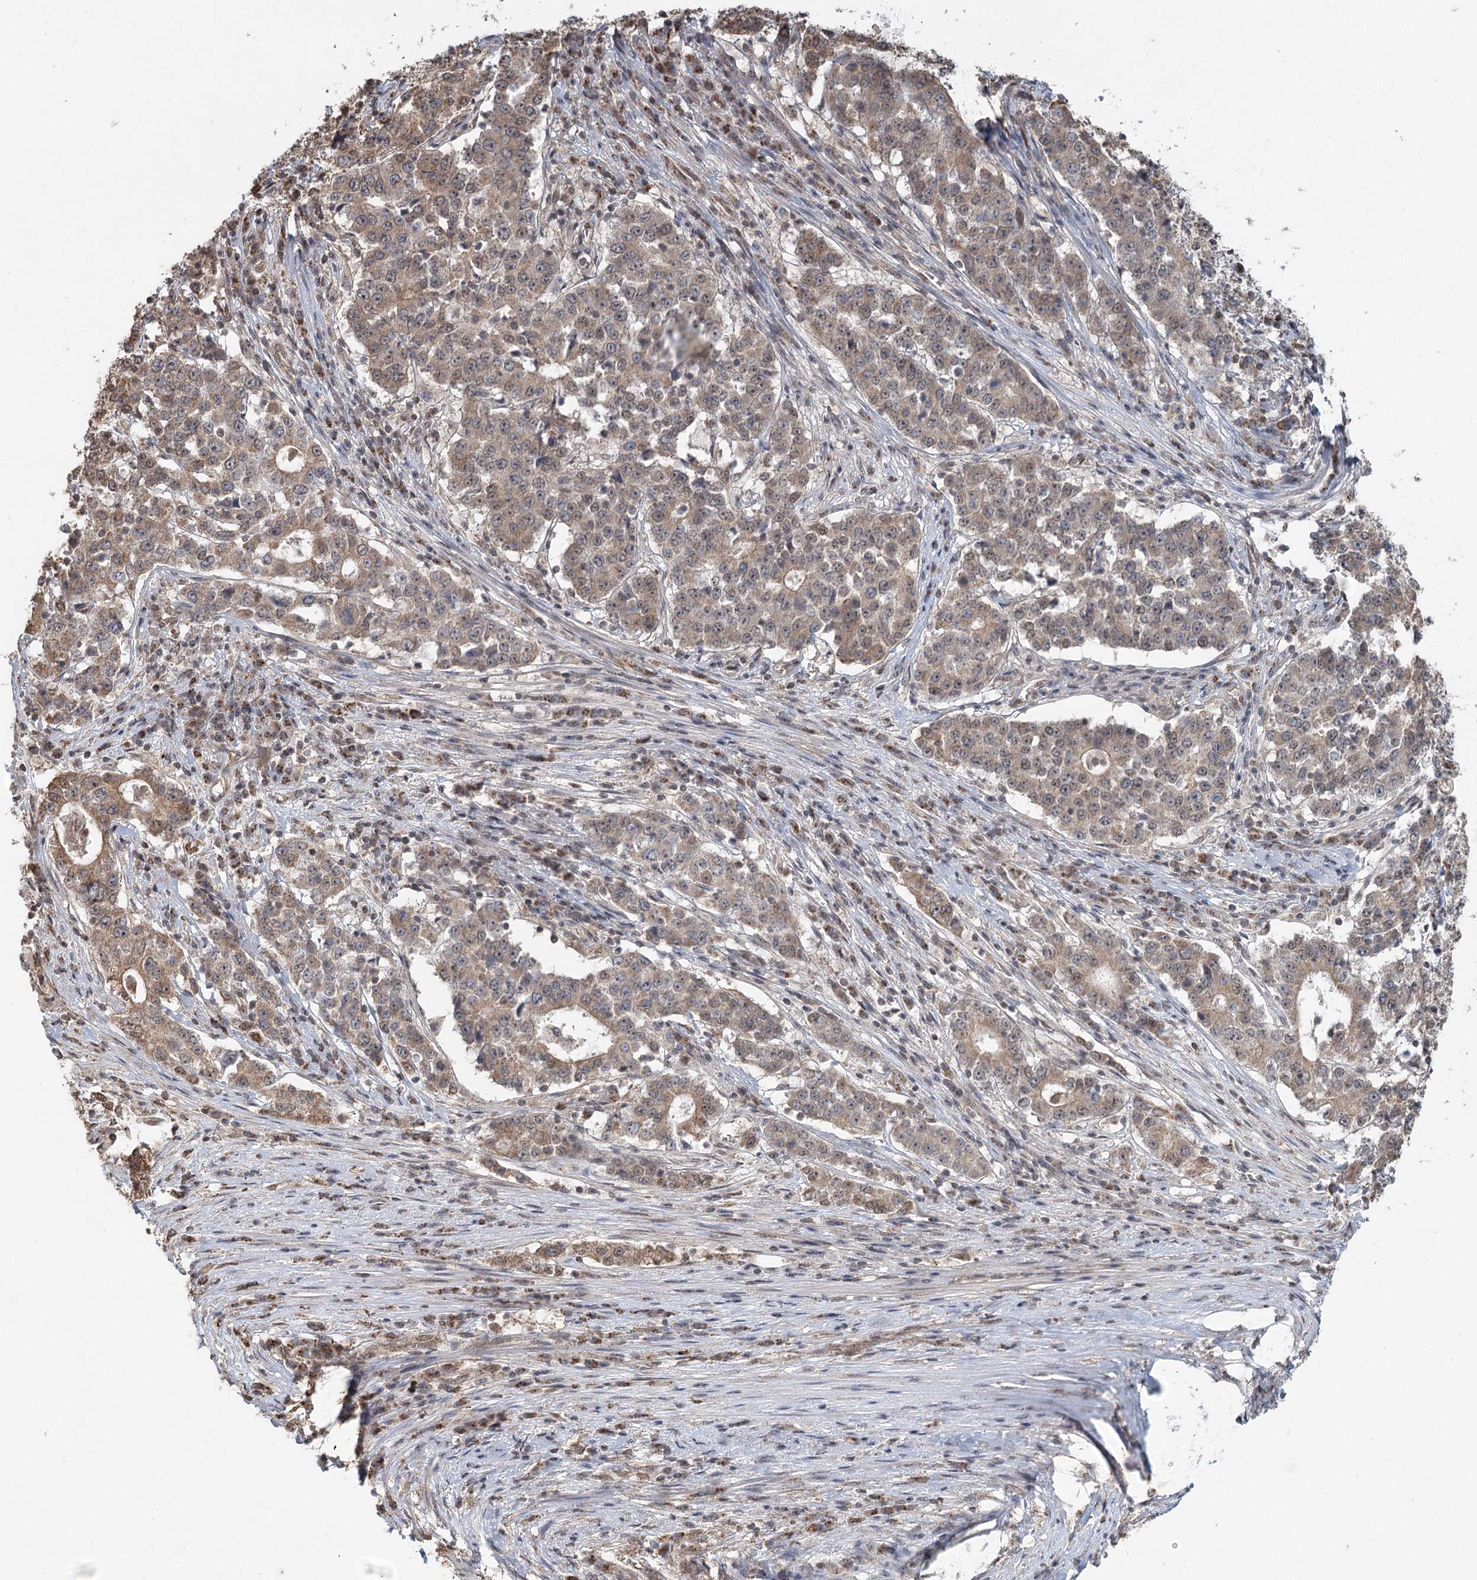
{"staining": {"intensity": "moderate", "quantity": ">75%", "location": "cytoplasmic/membranous"}, "tissue": "stomach cancer", "cell_type": "Tumor cells", "image_type": "cancer", "snomed": [{"axis": "morphology", "description": "Adenocarcinoma, NOS"}, {"axis": "topography", "description": "Stomach"}], "caption": "Brown immunohistochemical staining in stomach cancer (adenocarcinoma) demonstrates moderate cytoplasmic/membranous staining in about >75% of tumor cells. The protein is shown in brown color, while the nuclei are stained blue.", "gene": "GPALPP1", "patient": {"sex": "male", "age": 59}}